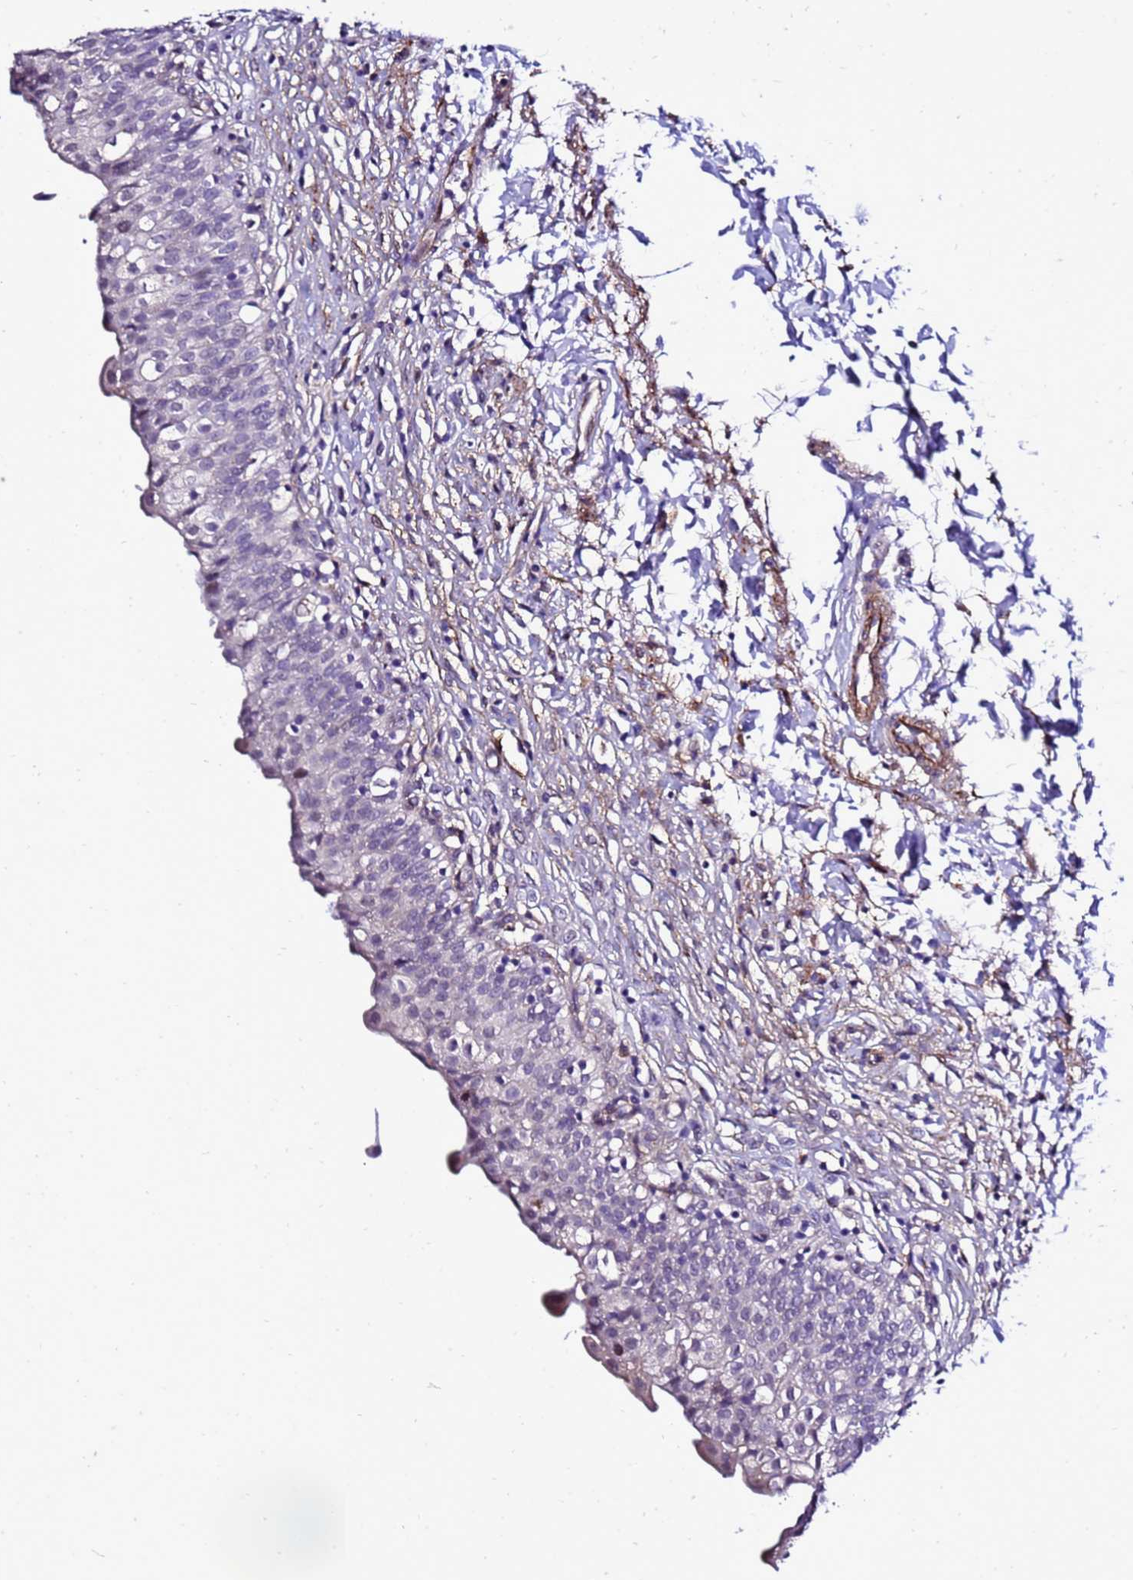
{"staining": {"intensity": "negative", "quantity": "none", "location": "none"}, "tissue": "urinary bladder", "cell_type": "Urothelial cells", "image_type": "normal", "snomed": [{"axis": "morphology", "description": "Normal tissue, NOS"}, {"axis": "topography", "description": "Urinary bladder"}], "caption": "A micrograph of urinary bladder stained for a protein displays no brown staining in urothelial cells. Nuclei are stained in blue.", "gene": "GZF1", "patient": {"sex": "male", "age": 55}}